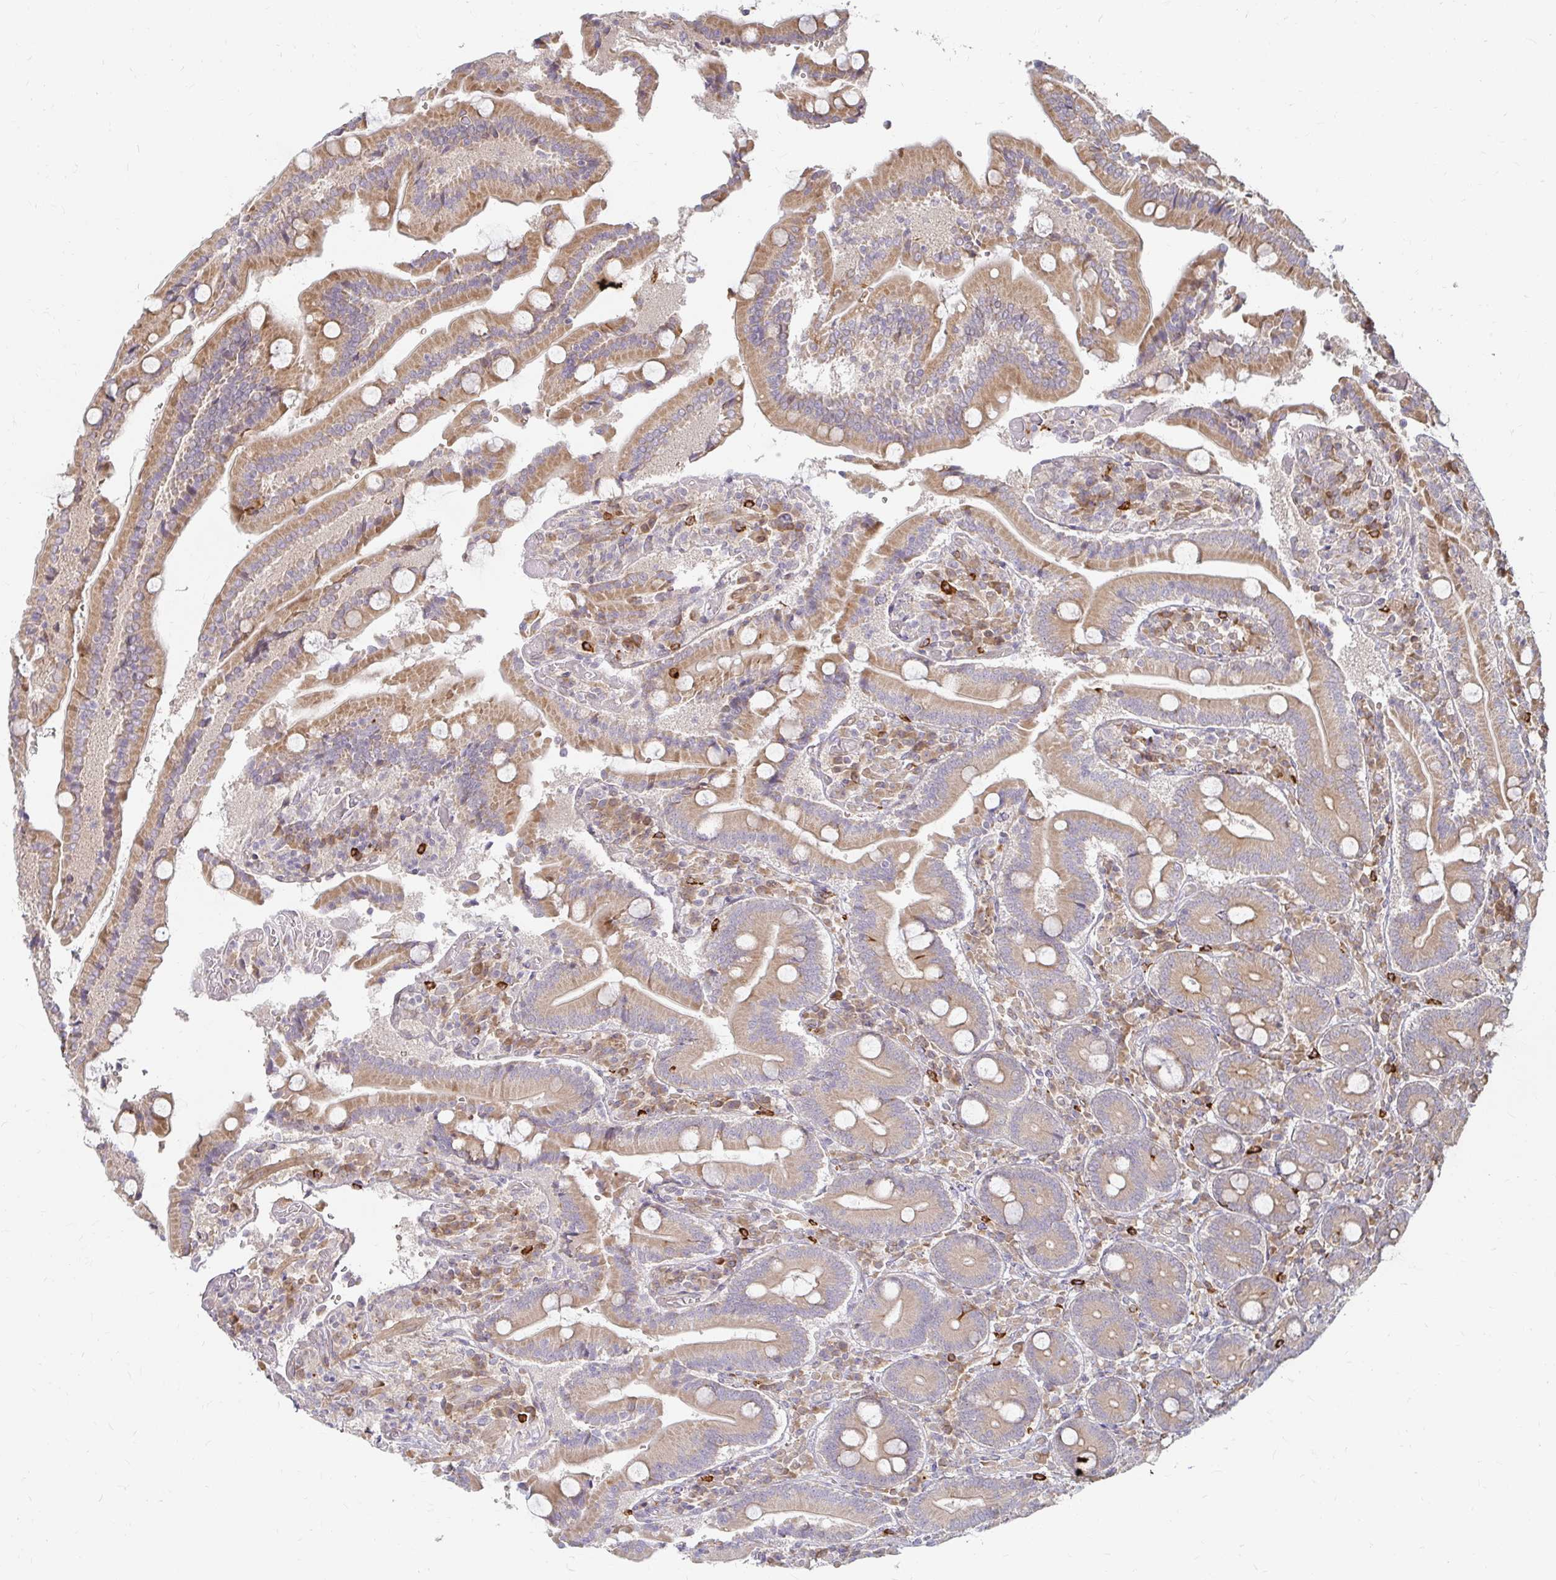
{"staining": {"intensity": "moderate", "quantity": ">75%", "location": "cytoplasmic/membranous"}, "tissue": "duodenum", "cell_type": "Glandular cells", "image_type": "normal", "snomed": [{"axis": "morphology", "description": "Normal tissue, NOS"}, {"axis": "topography", "description": "Duodenum"}], "caption": "Moderate cytoplasmic/membranous staining for a protein is identified in approximately >75% of glandular cells of benign duodenum using immunohistochemistry.", "gene": "CAST", "patient": {"sex": "female", "age": 62}}